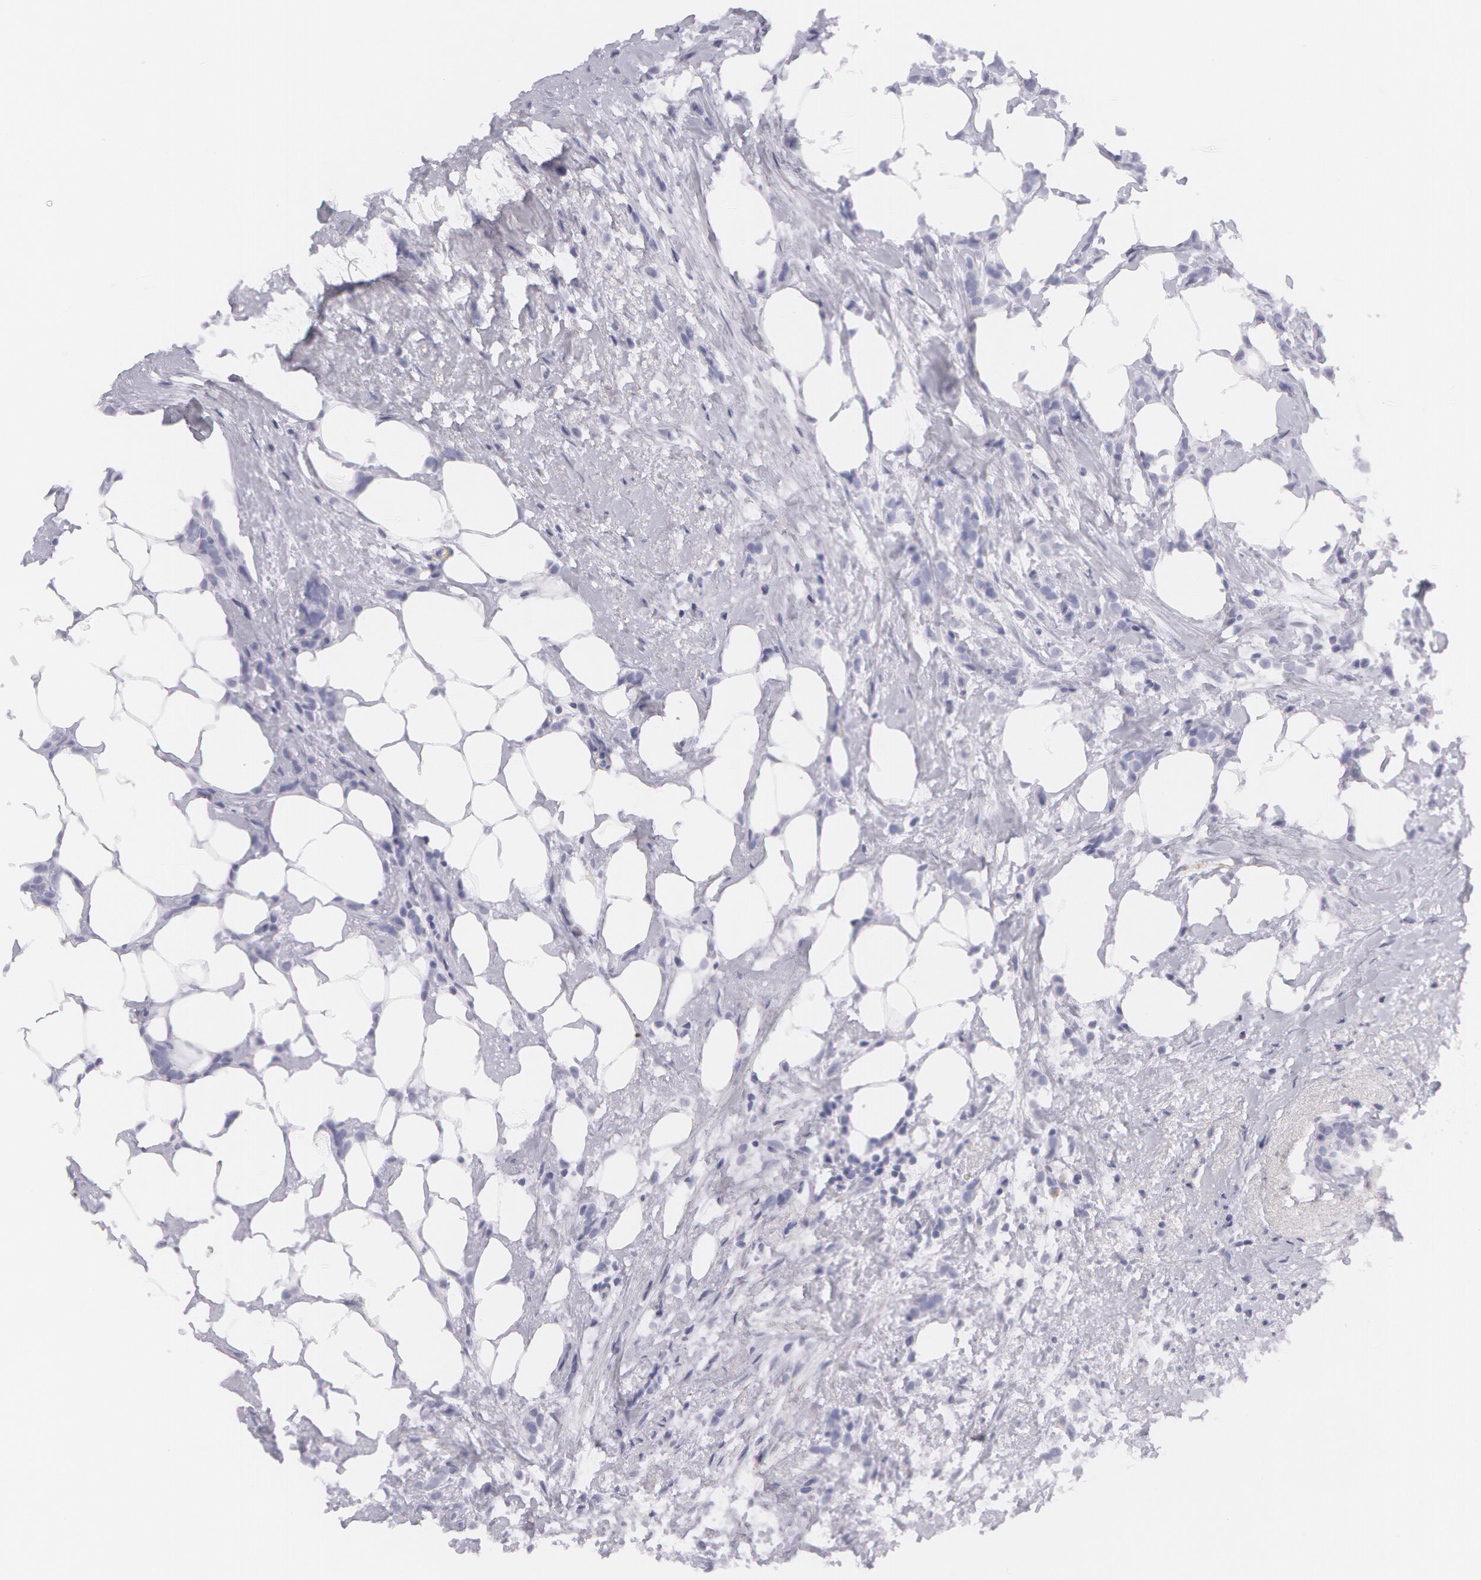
{"staining": {"intensity": "negative", "quantity": "none", "location": "none"}, "tissue": "breast cancer", "cell_type": "Tumor cells", "image_type": "cancer", "snomed": [{"axis": "morphology", "description": "Lobular carcinoma"}, {"axis": "topography", "description": "Breast"}], "caption": "Immunohistochemistry (IHC) micrograph of neoplastic tissue: human breast cancer (lobular carcinoma) stained with DAB (3,3'-diaminobenzidine) displays no significant protein expression in tumor cells.", "gene": "AMACR", "patient": {"sex": "female", "age": 56}}